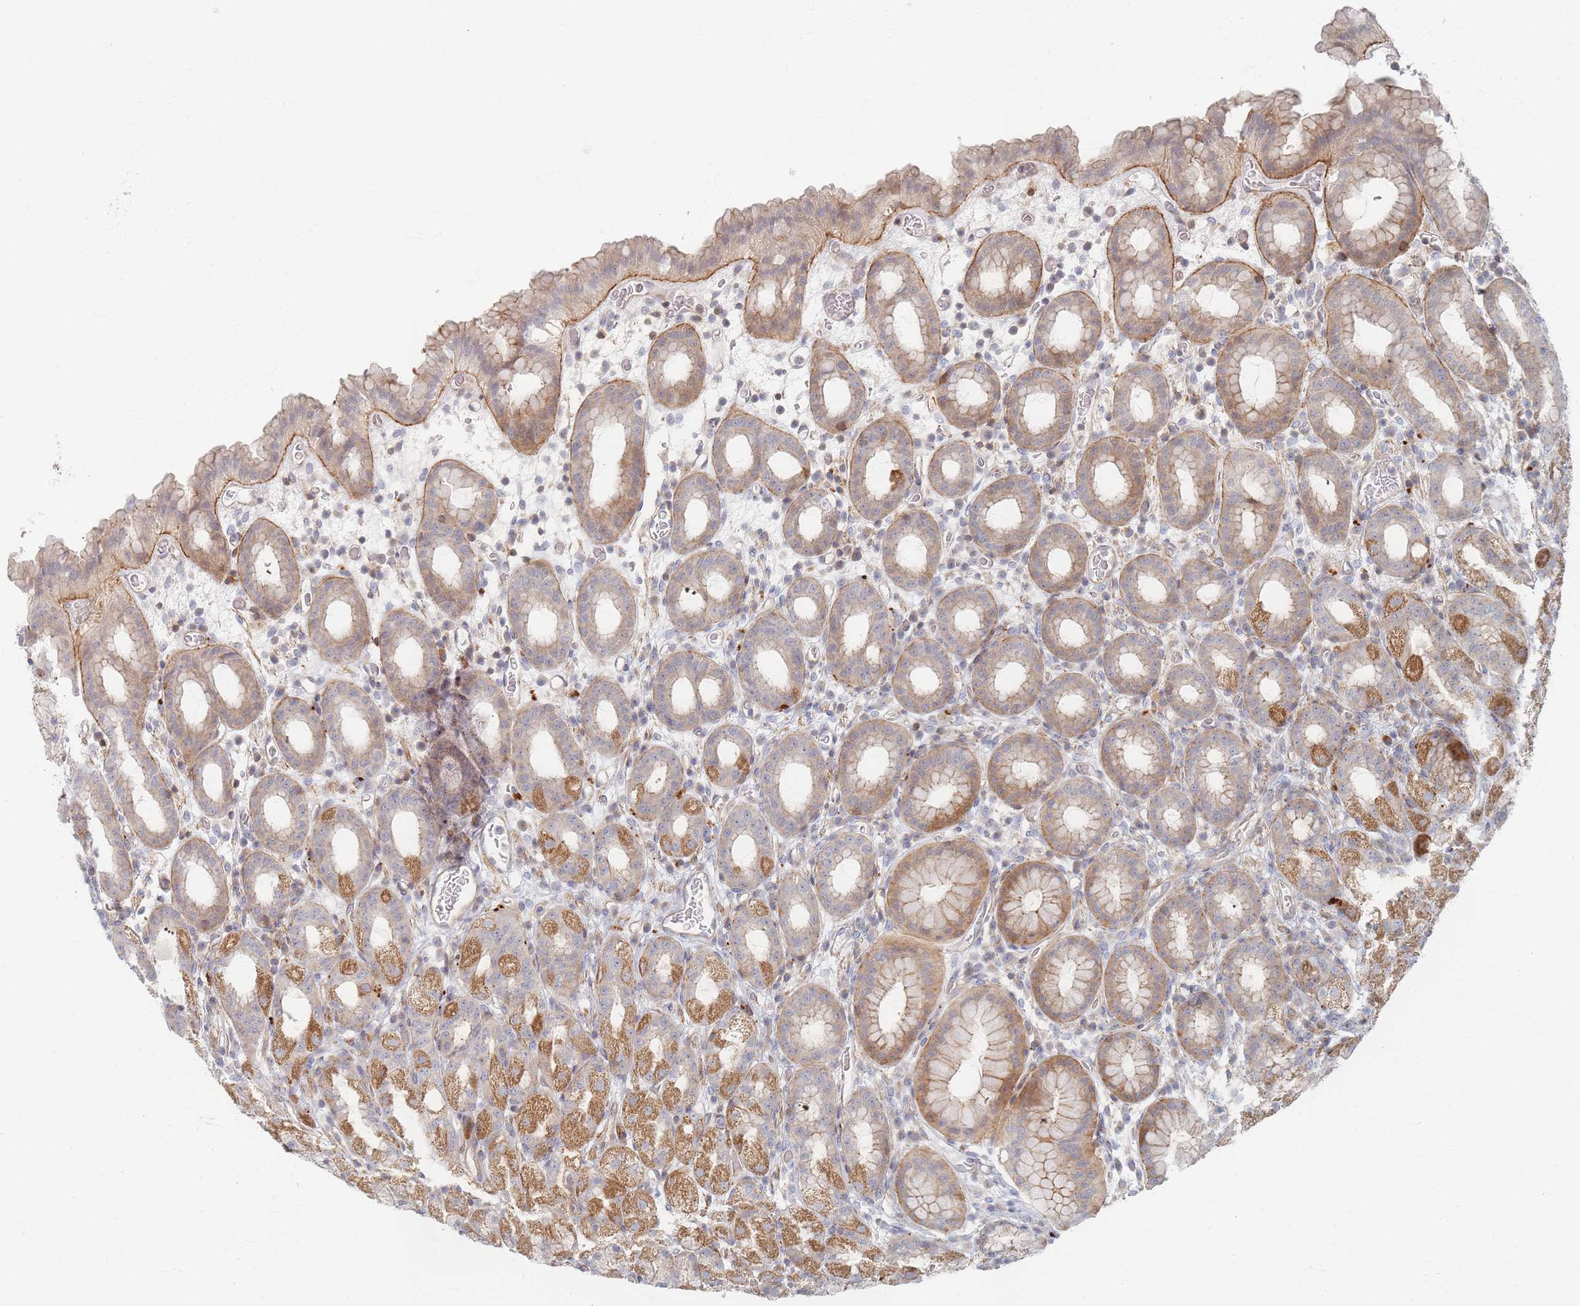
{"staining": {"intensity": "moderate", "quantity": "25%-75%", "location": "cytoplasmic/membranous"}, "tissue": "stomach", "cell_type": "Glandular cells", "image_type": "normal", "snomed": [{"axis": "morphology", "description": "Normal tissue, NOS"}, {"axis": "topography", "description": "Stomach, upper"}, {"axis": "topography", "description": "Stomach, lower"}, {"axis": "topography", "description": "Small intestine"}], "caption": "Immunohistochemistry (IHC) photomicrograph of unremarkable human stomach stained for a protein (brown), which demonstrates medium levels of moderate cytoplasmic/membranous expression in about 25%-75% of glandular cells.", "gene": "ZKSCAN7", "patient": {"sex": "male", "age": 68}}